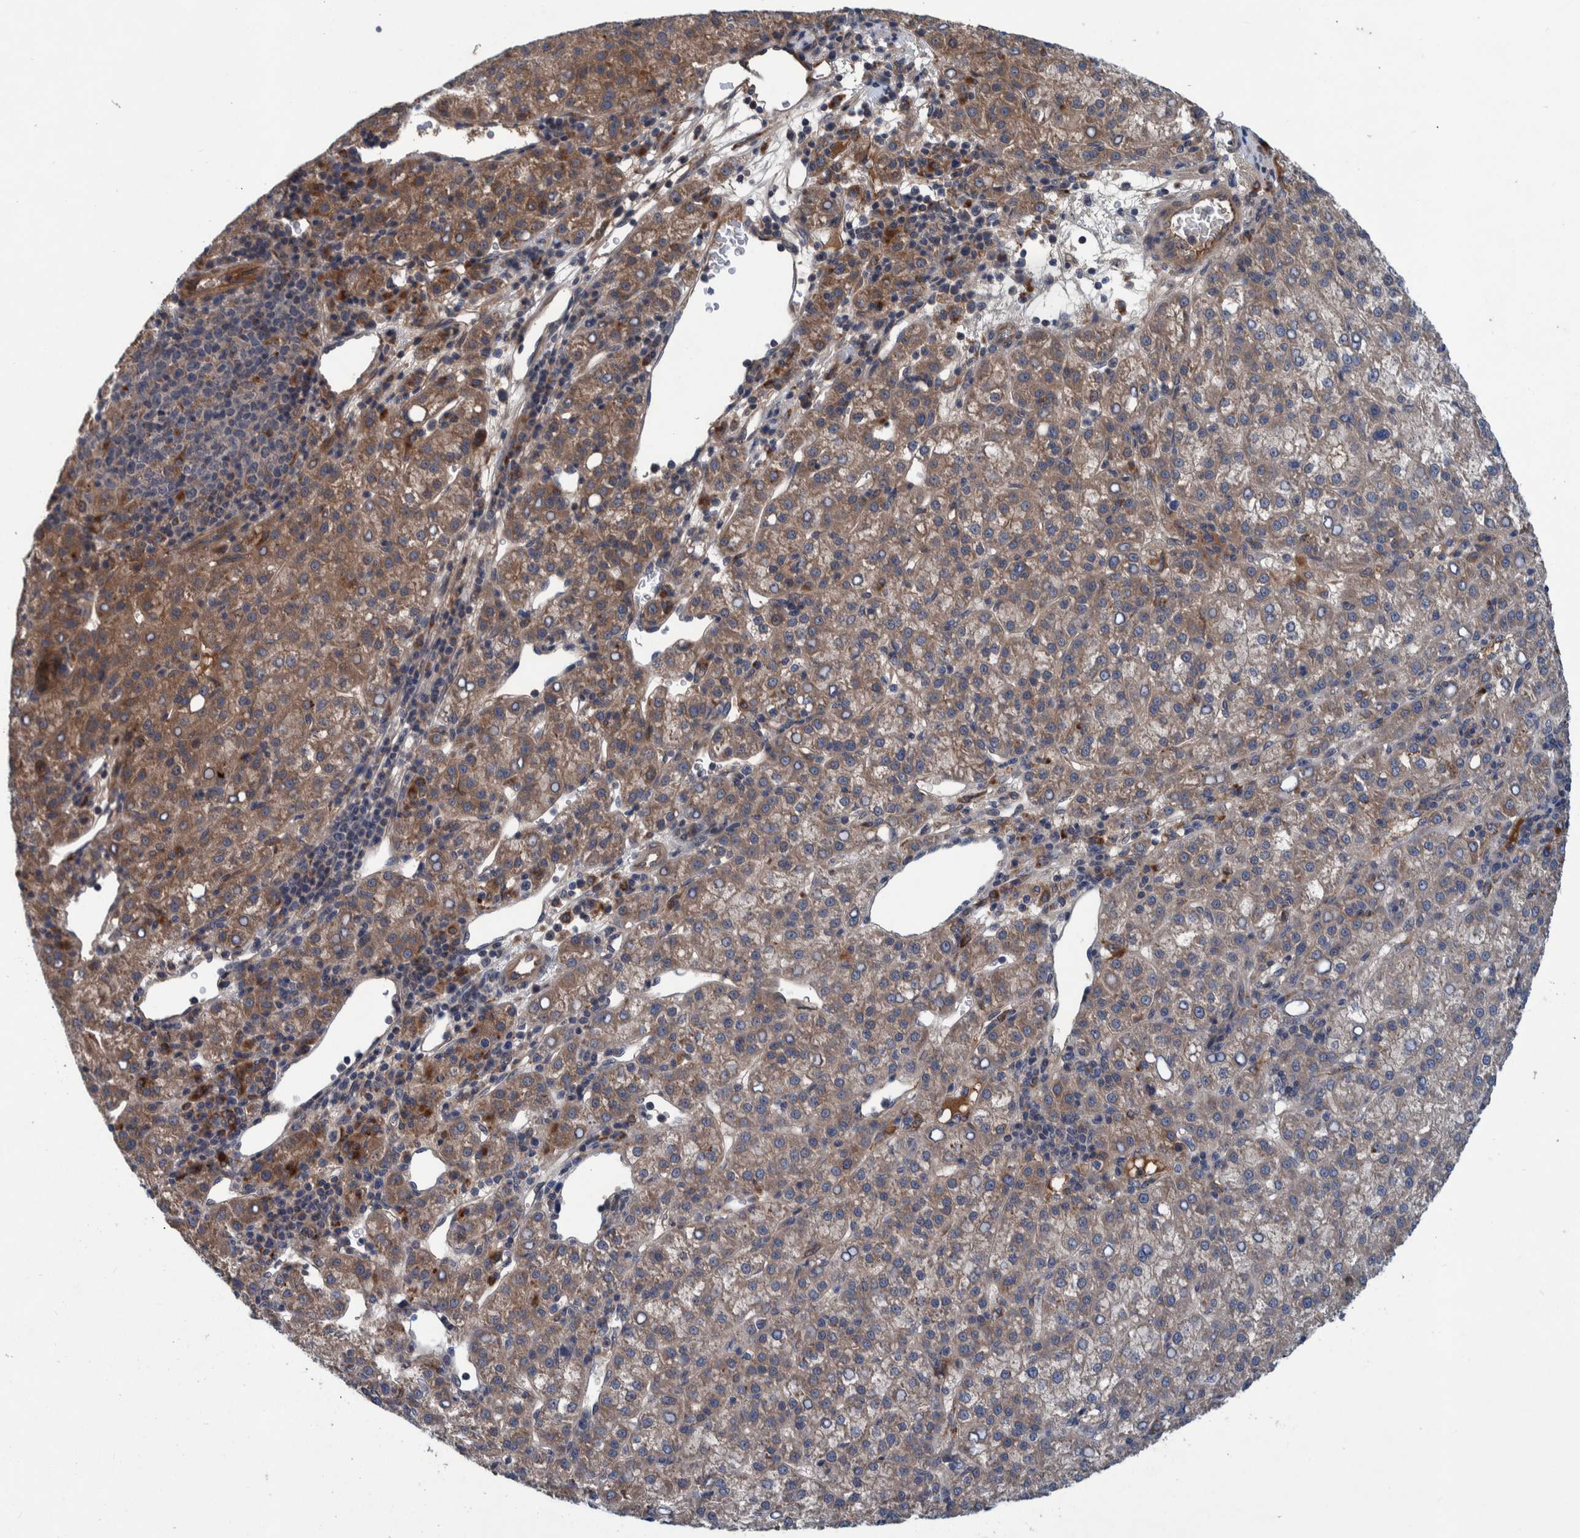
{"staining": {"intensity": "moderate", "quantity": ">75%", "location": "cytoplasmic/membranous"}, "tissue": "liver cancer", "cell_type": "Tumor cells", "image_type": "cancer", "snomed": [{"axis": "morphology", "description": "Carcinoma, Hepatocellular, NOS"}, {"axis": "topography", "description": "Liver"}], "caption": "This micrograph exhibits immunohistochemistry (IHC) staining of liver cancer (hepatocellular carcinoma), with medium moderate cytoplasmic/membranous expression in about >75% of tumor cells.", "gene": "ITIH3", "patient": {"sex": "female", "age": 58}}